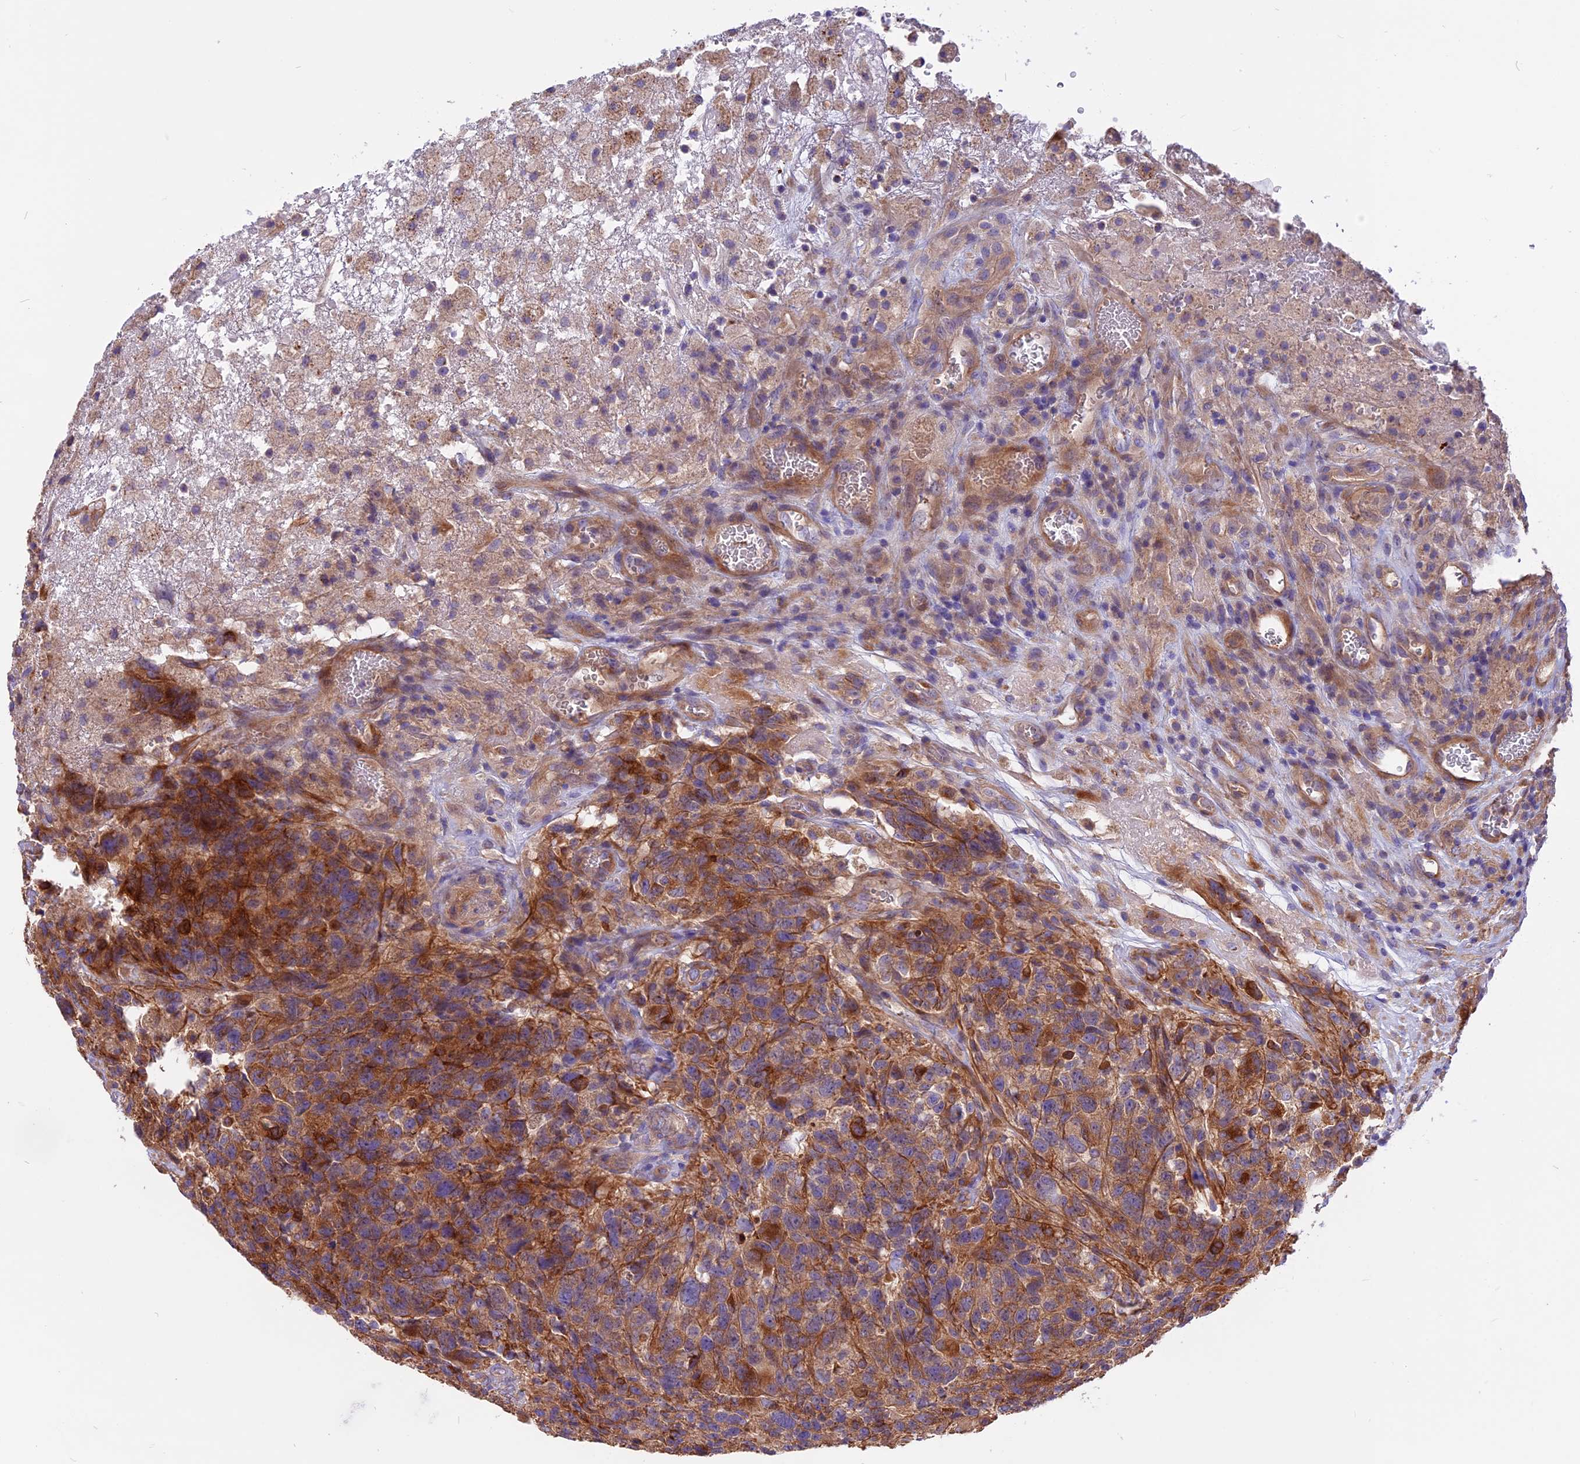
{"staining": {"intensity": "strong", "quantity": "<25%", "location": "cytoplasmic/membranous"}, "tissue": "glioma", "cell_type": "Tumor cells", "image_type": "cancer", "snomed": [{"axis": "morphology", "description": "Glioma, malignant, High grade"}, {"axis": "topography", "description": "Brain"}], "caption": "High-power microscopy captured an IHC micrograph of malignant glioma (high-grade), revealing strong cytoplasmic/membranous expression in about <25% of tumor cells.", "gene": "ANO3", "patient": {"sex": "male", "age": 69}}